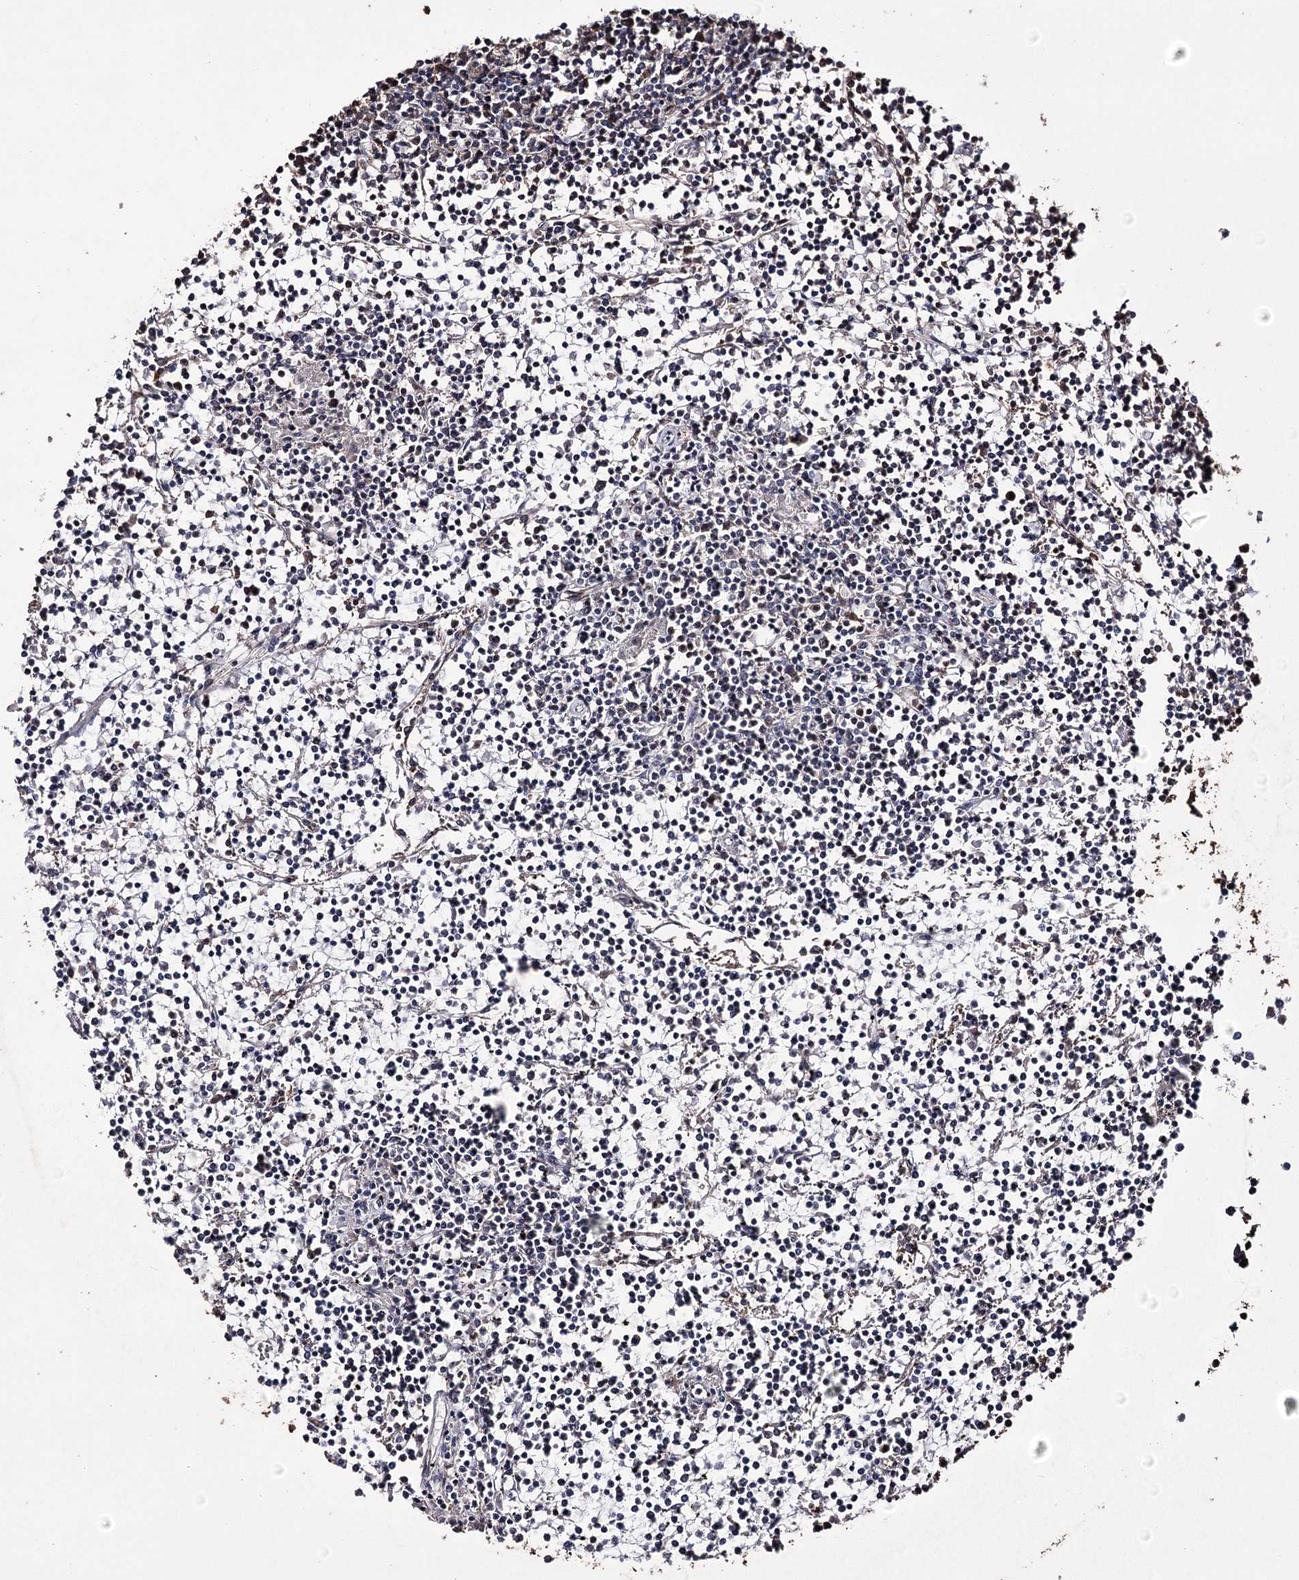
{"staining": {"intensity": "negative", "quantity": "none", "location": "none"}, "tissue": "lymphoma", "cell_type": "Tumor cells", "image_type": "cancer", "snomed": [{"axis": "morphology", "description": "Malignant lymphoma, non-Hodgkin's type, Low grade"}, {"axis": "topography", "description": "Spleen"}], "caption": "Tumor cells show no significant protein staining in malignant lymphoma, non-Hodgkin's type (low-grade).", "gene": "ZNF662", "patient": {"sex": "female", "age": 19}}